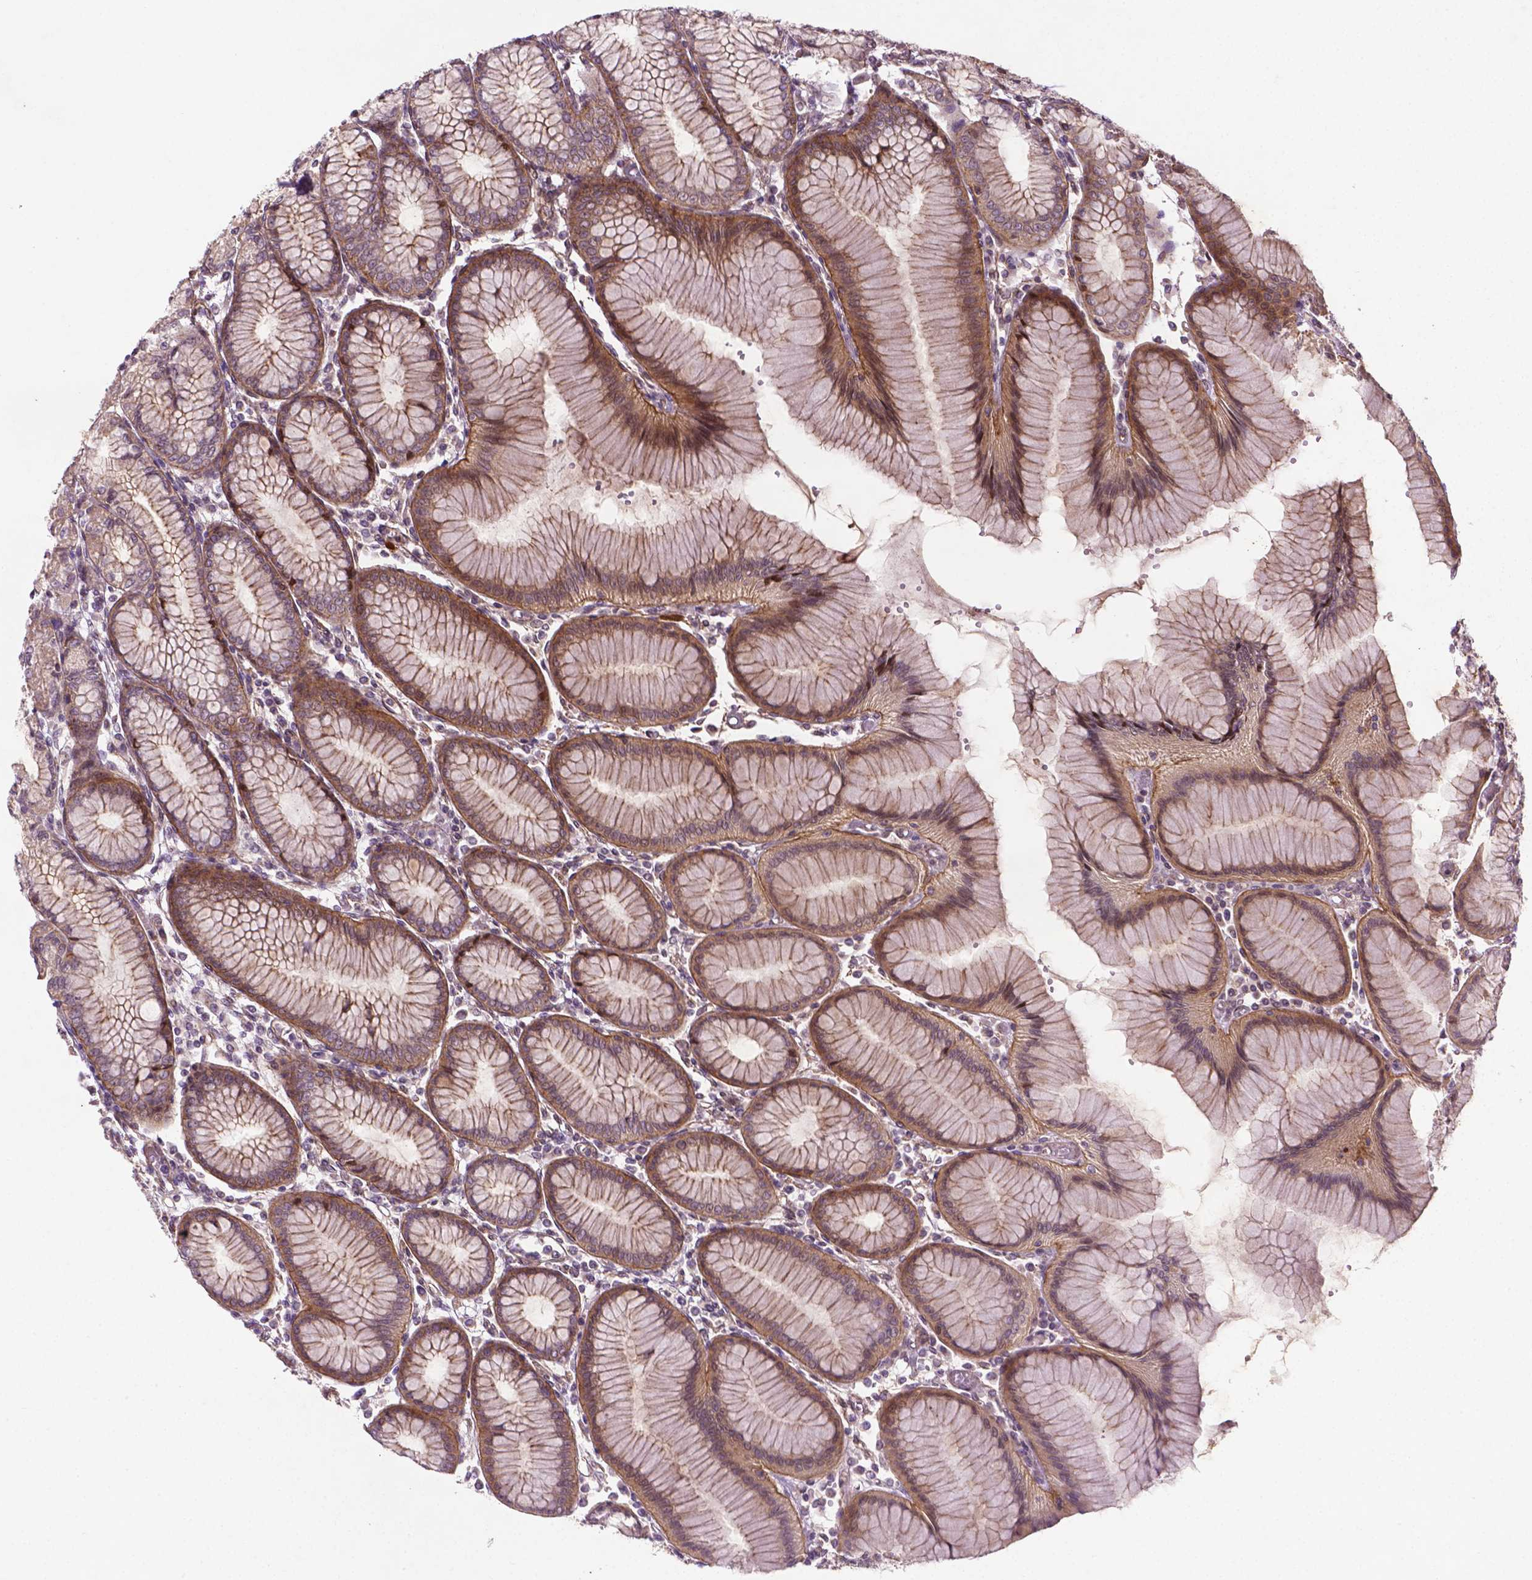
{"staining": {"intensity": "moderate", "quantity": "25%-75%", "location": "cytoplasmic/membranous"}, "tissue": "stomach", "cell_type": "Glandular cells", "image_type": "normal", "snomed": [{"axis": "morphology", "description": "Normal tissue, NOS"}, {"axis": "topography", "description": "Skeletal muscle"}, {"axis": "topography", "description": "Stomach"}], "caption": "A brown stain highlights moderate cytoplasmic/membranous positivity of a protein in glandular cells of normal stomach.", "gene": "TCHP", "patient": {"sex": "female", "age": 57}}